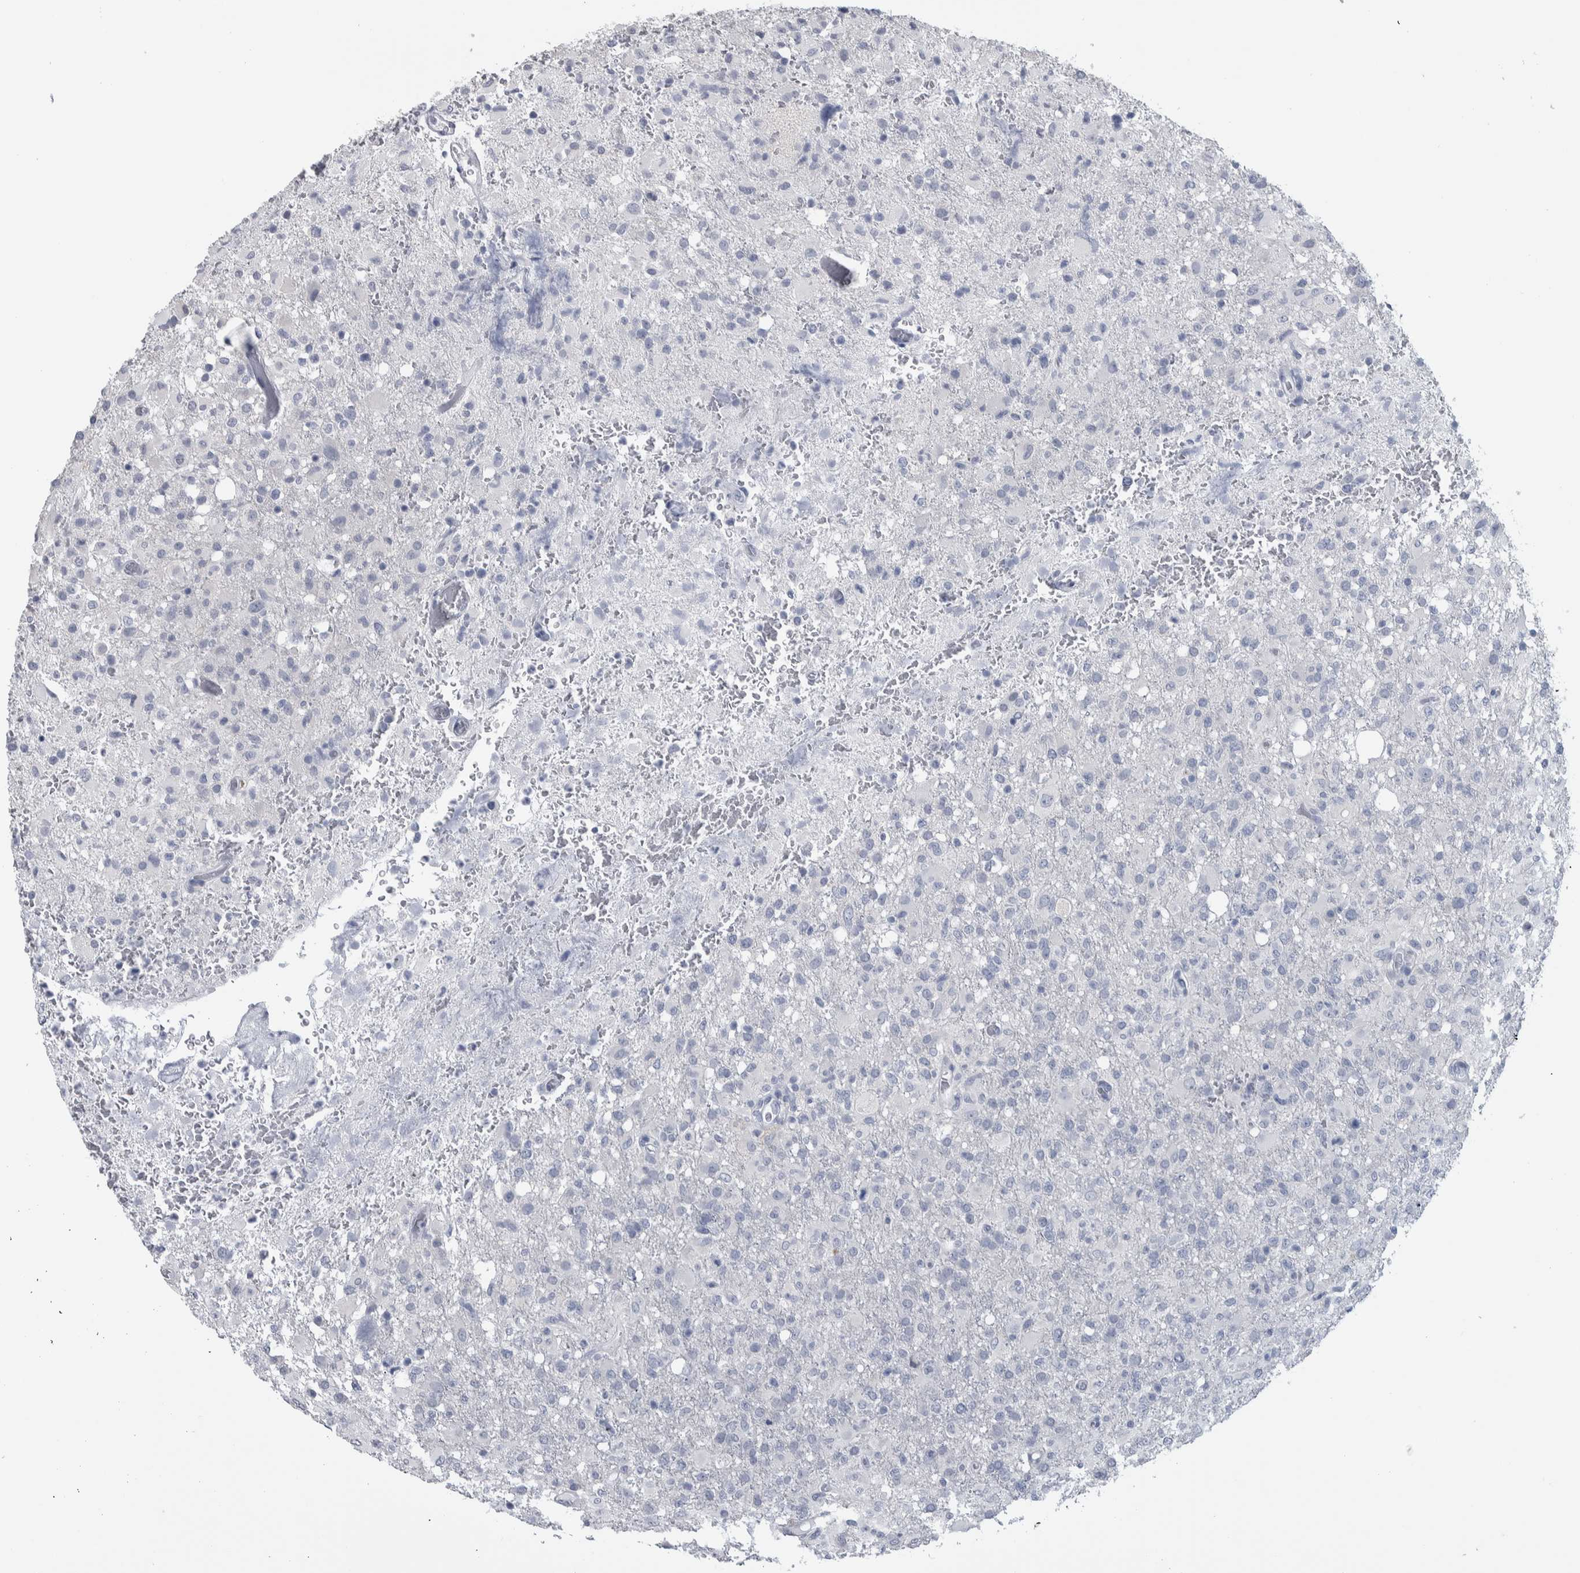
{"staining": {"intensity": "negative", "quantity": "none", "location": "none"}, "tissue": "glioma", "cell_type": "Tumor cells", "image_type": "cancer", "snomed": [{"axis": "morphology", "description": "Glioma, malignant, High grade"}, {"axis": "topography", "description": "Brain"}], "caption": "Glioma was stained to show a protein in brown. There is no significant positivity in tumor cells. (Brightfield microscopy of DAB IHC at high magnification).", "gene": "CDH17", "patient": {"sex": "female", "age": 57}}